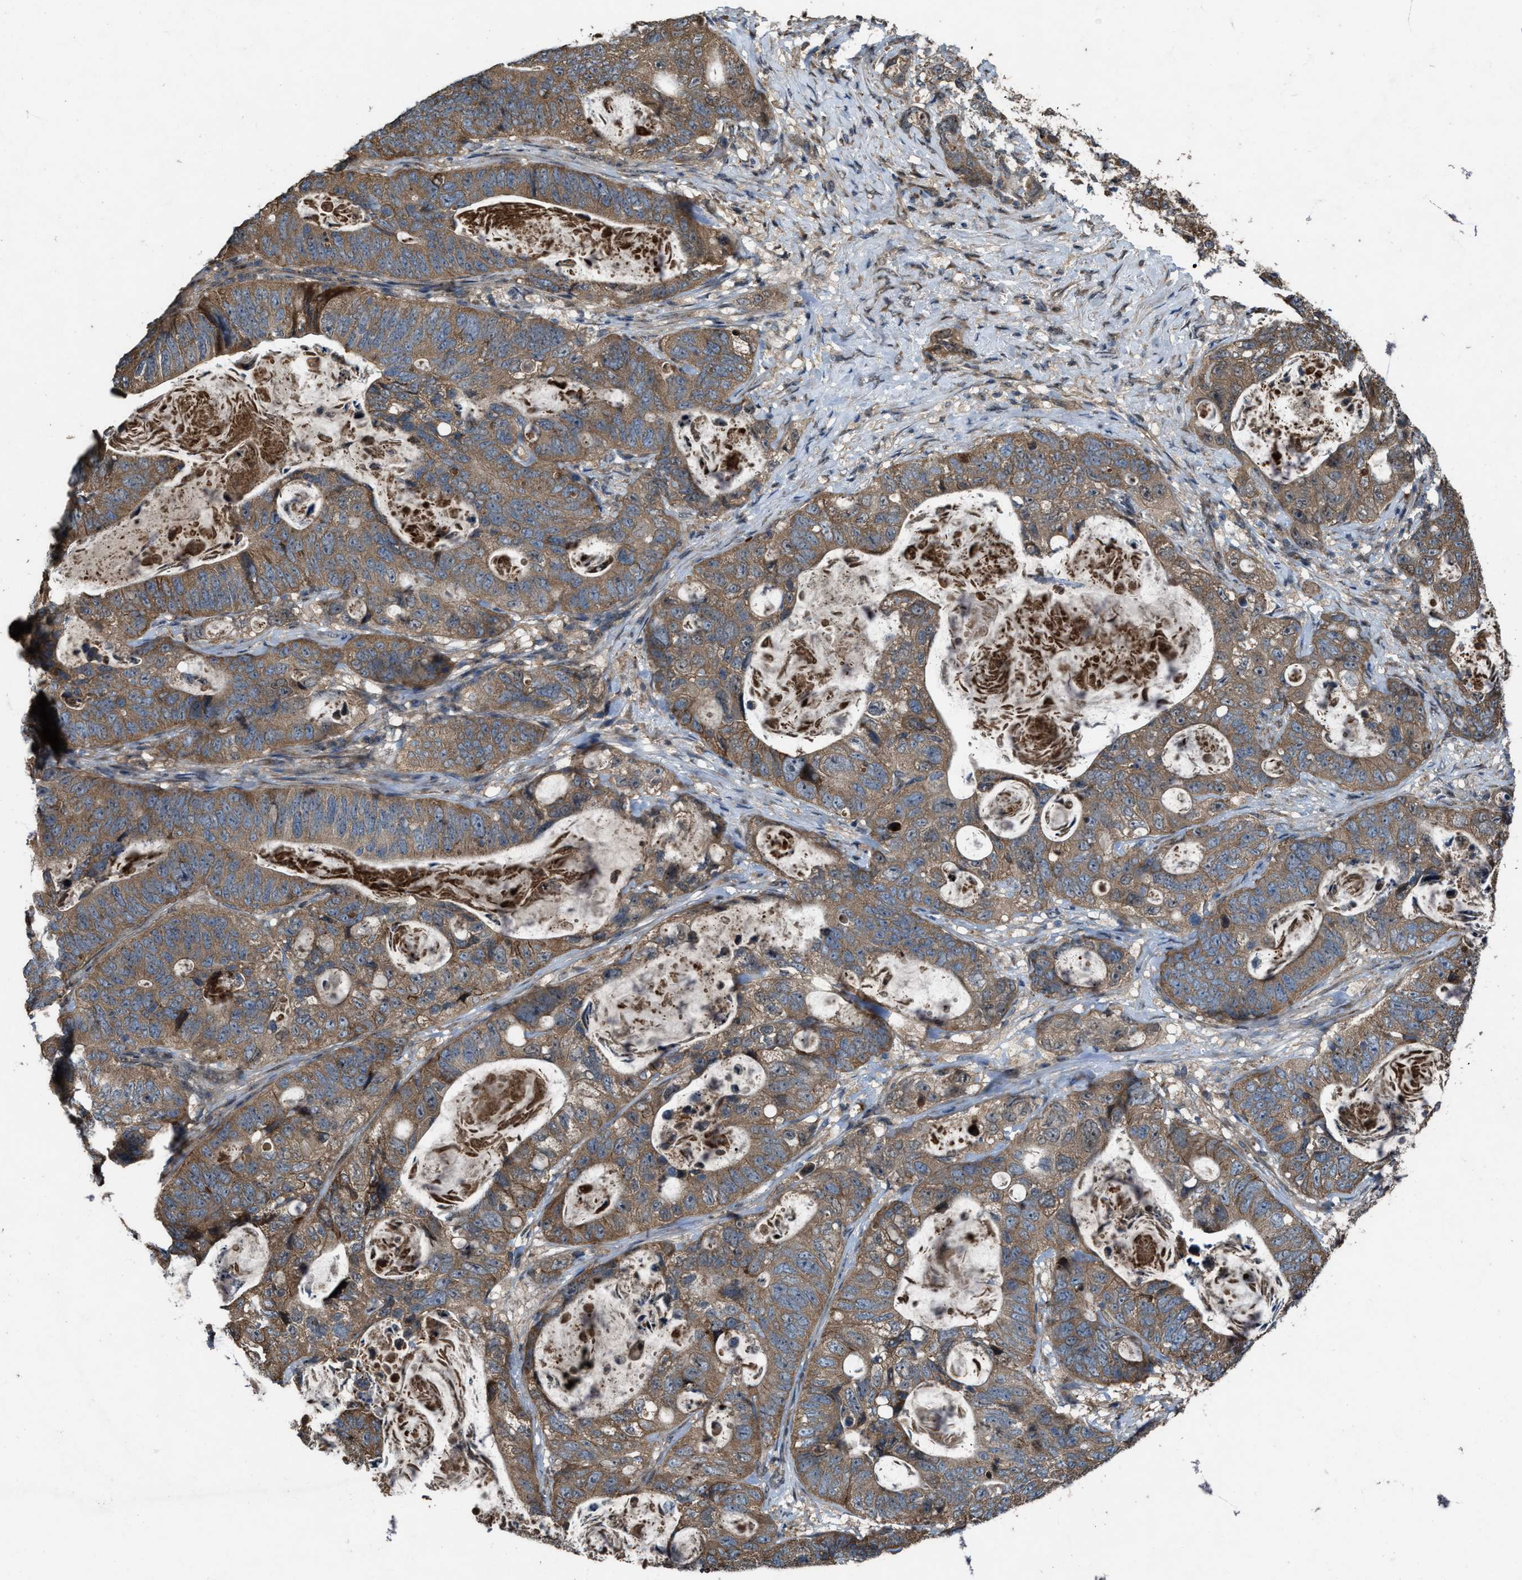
{"staining": {"intensity": "moderate", "quantity": ">75%", "location": "cytoplasmic/membranous"}, "tissue": "stomach cancer", "cell_type": "Tumor cells", "image_type": "cancer", "snomed": [{"axis": "morphology", "description": "Normal tissue, NOS"}, {"axis": "morphology", "description": "Adenocarcinoma, NOS"}, {"axis": "topography", "description": "Stomach"}], "caption": "A medium amount of moderate cytoplasmic/membranous expression is seen in approximately >75% of tumor cells in stomach adenocarcinoma tissue. Ihc stains the protein in brown and the nuclei are stained blue.", "gene": "PDP2", "patient": {"sex": "female", "age": 89}}